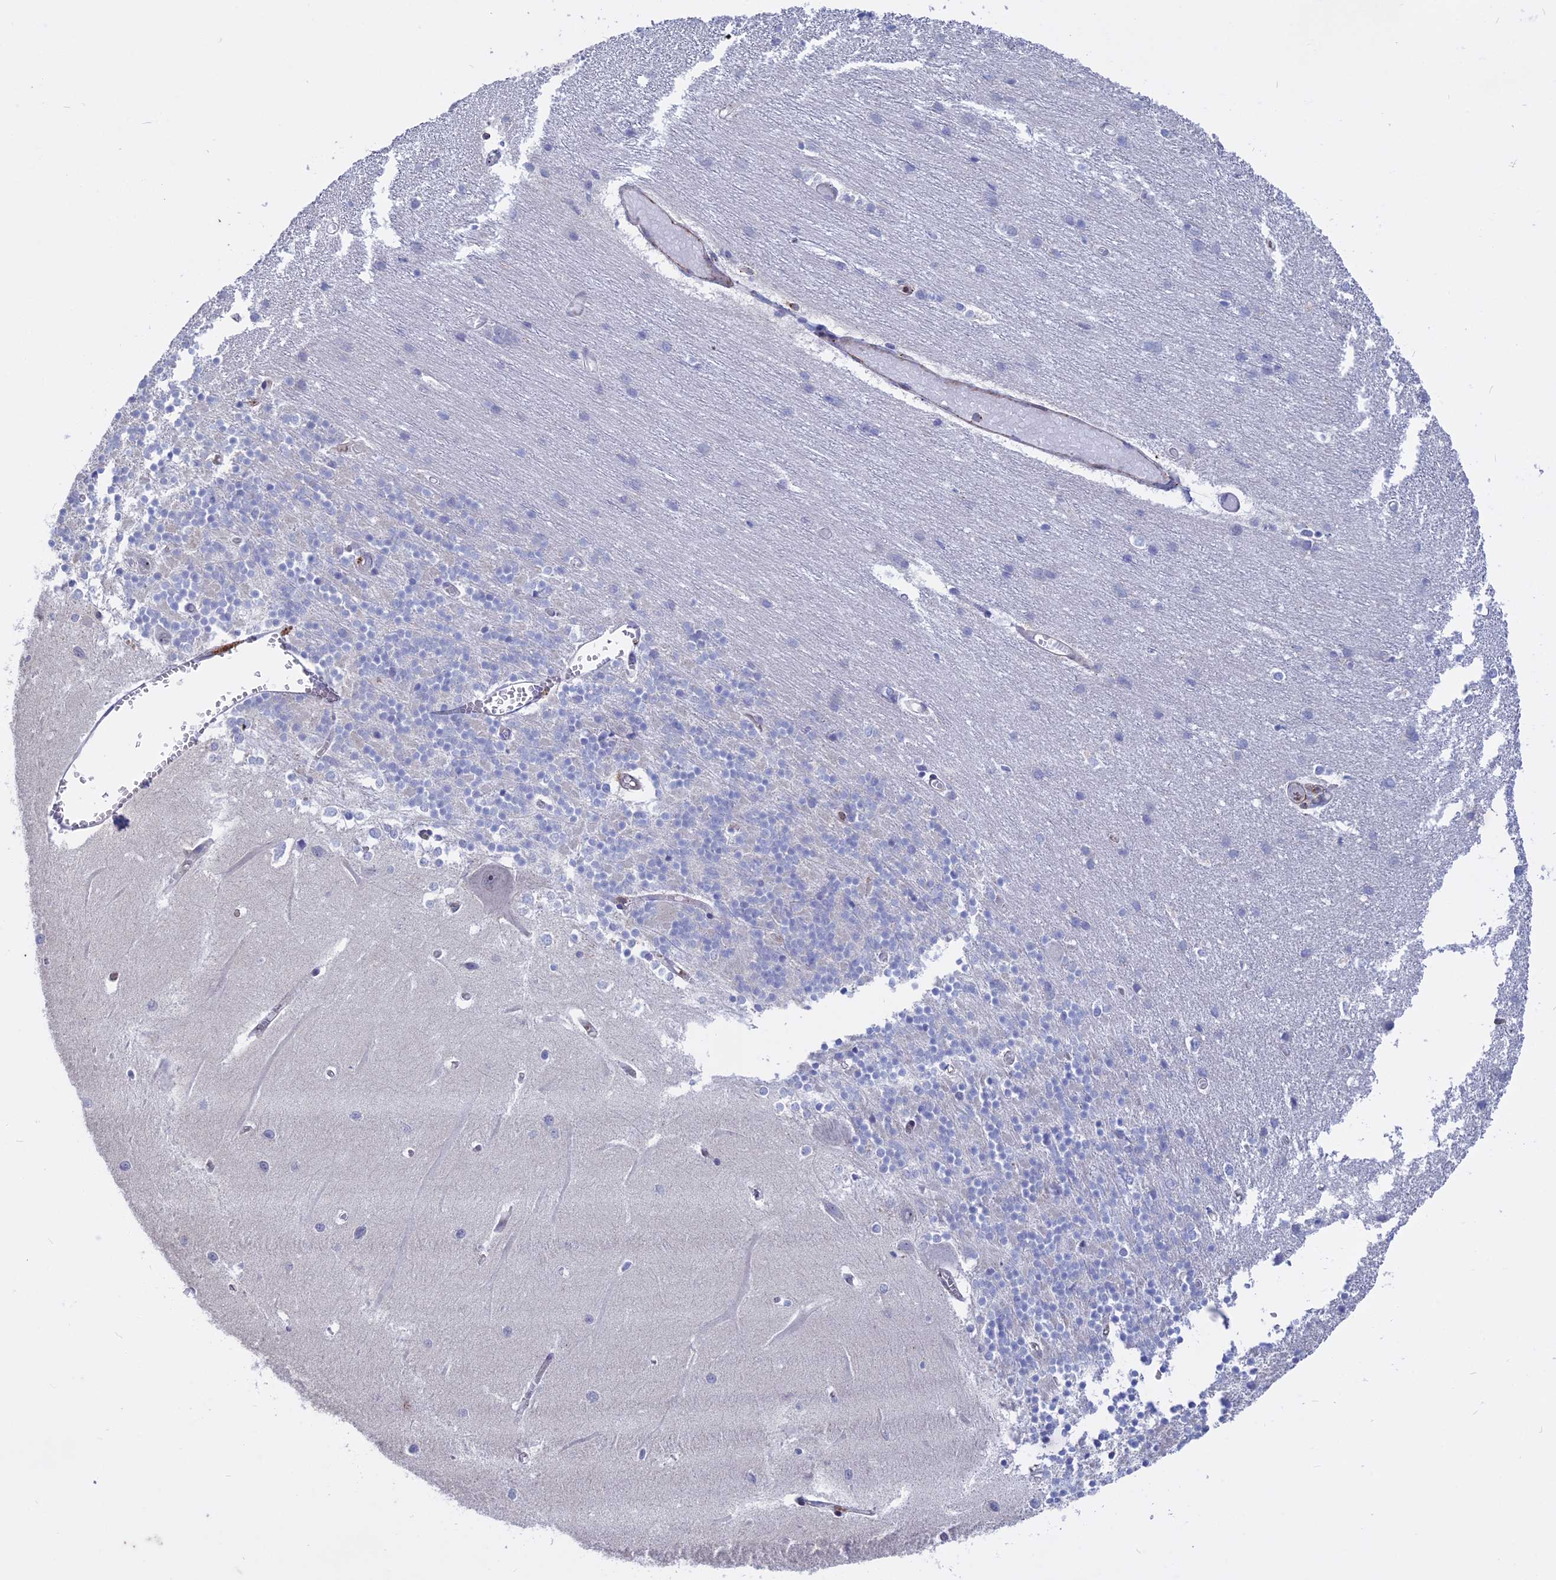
{"staining": {"intensity": "negative", "quantity": "none", "location": "none"}, "tissue": "cerebellum", "cell_type": "Cells in granular layer", "image_type": "normal", "snomed": [{"axis": "morphology", "description": "Normal tissue, NOS"}, {"axis": "topography", "description": "Cerebellum"}], "caption": "Immunohistochemistry image of unremarkable human cerebellum stained for a protein (brown), which exhibits no expression in cells in granular layer. (DAB (3,3'-diaminobenzidine) IHC visualized using brightfield microscopy, high magnification).", "gene": "LYPD5", "patient": {"sex": "male", "age": 37}}